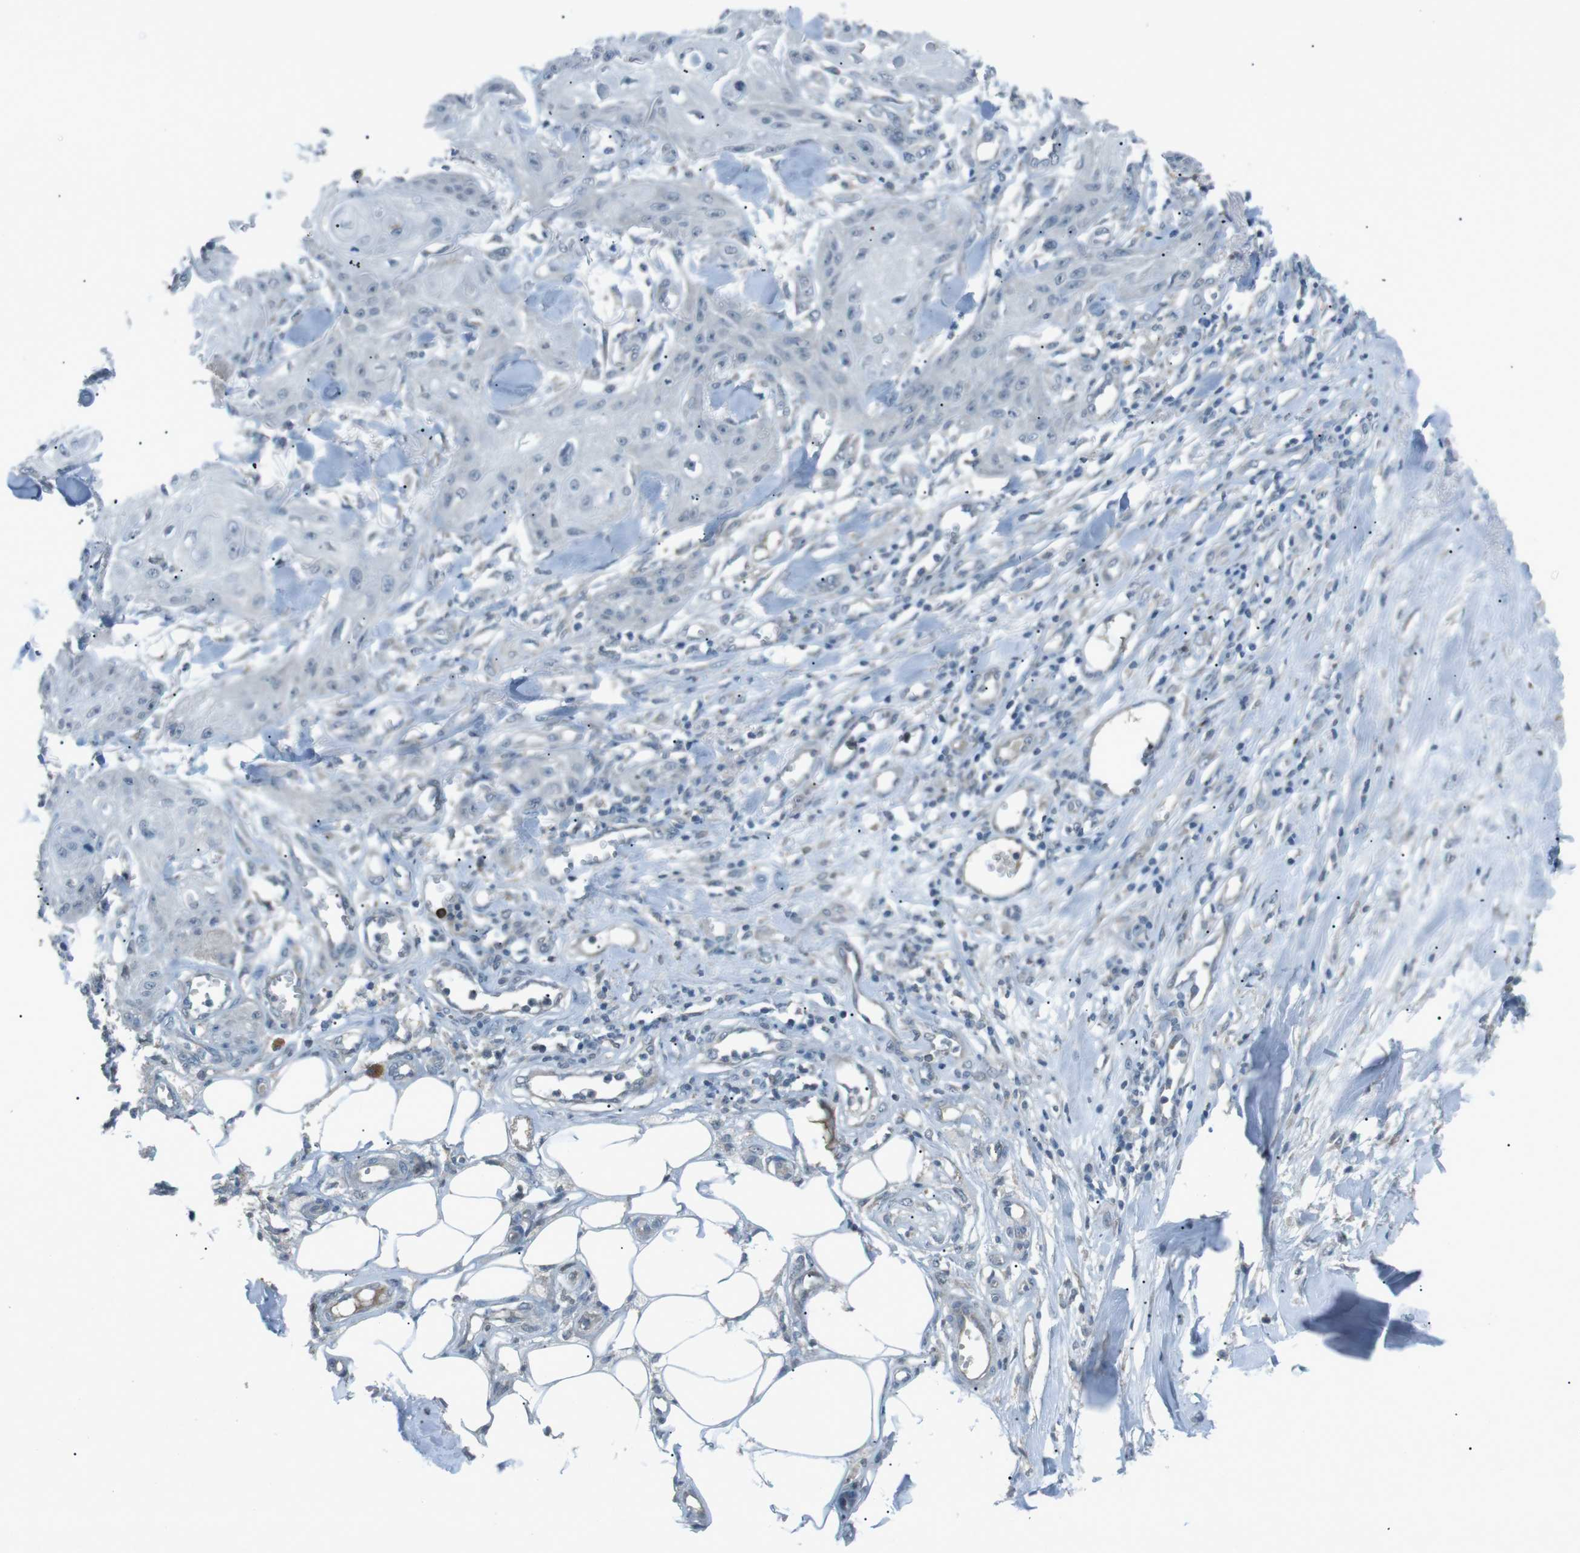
{"staining": {"intensity": "negative", "quantity": "none", "location": "none"}, "tissue": "skin cancer", "cell_type": "Tumor cells", "image_type": "cancer", "snomed": [{"axis": "morphology", "description": "Squamous cell carcinoma, NOS"}, {"axis": "topography", "description": "Skin"}], "caption": "An immunohistochemistry (IHC) micrograph of skin cancer is shown. There is no staining in tumor cells of skin cancer. (DAB (3,3'-diaminobenzidine) IHC visualized using brightfield microscopy, high magnification).", "gene": "FCRLA", "patient": {"sex": "male", "age": 74}}